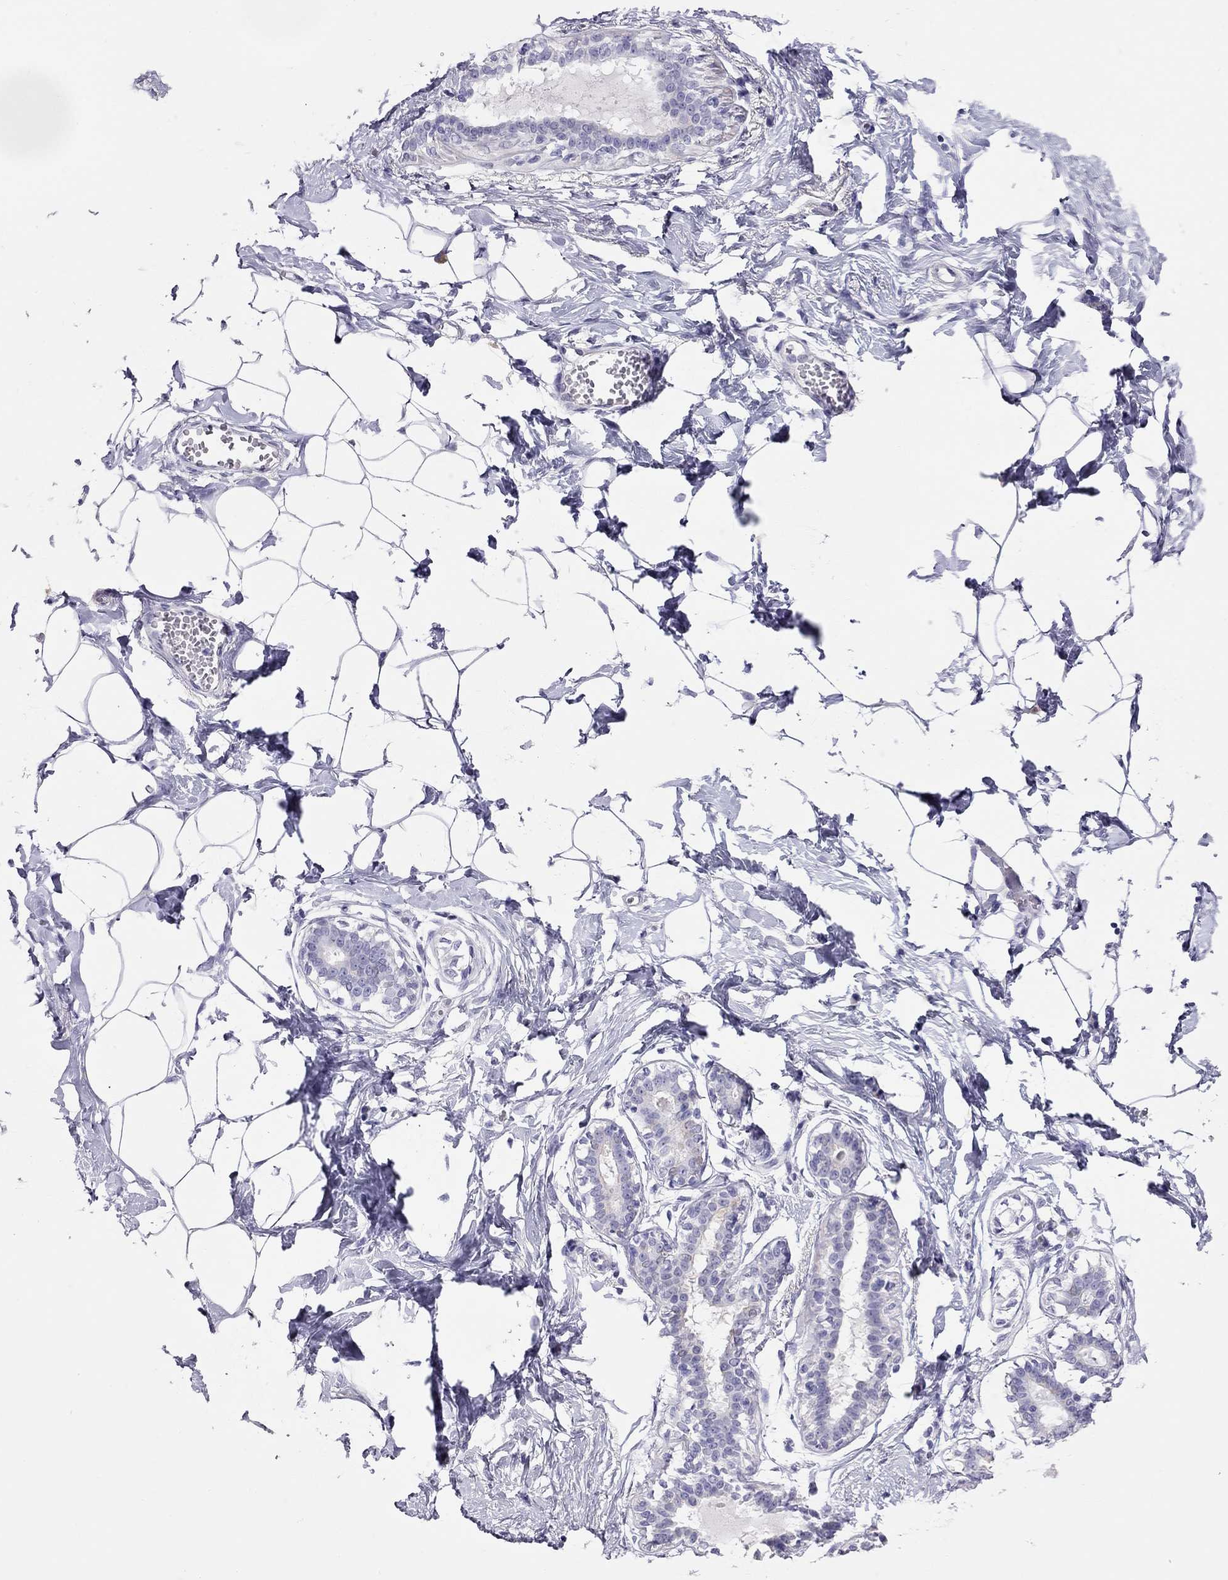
{"staining": {"intensity": "negative", "quantity": "none", "location": "none"}, "tissue": "breast", "cell_type": "Adipocytes", "image_type": "normal", "snomed": [{"axis": "morphology", "description": "Normal tissue, NOS"}, {"axis": "morphology", "description": "Lobular carcinoma, in situ"}, {"axis": "topography", "description": "Breast"}], "caption": "Immunohistochemistry micrograph of normal breast stained for a protein (brown), which demonstrates no staining in adipocytes. (Brightfield microscopy of DAB (3,3'-diaminobenzidine) immunohistochemistry at high magnification).", "gene": "ALOX15B", "patient": {"sex": "female", "age": 35}}